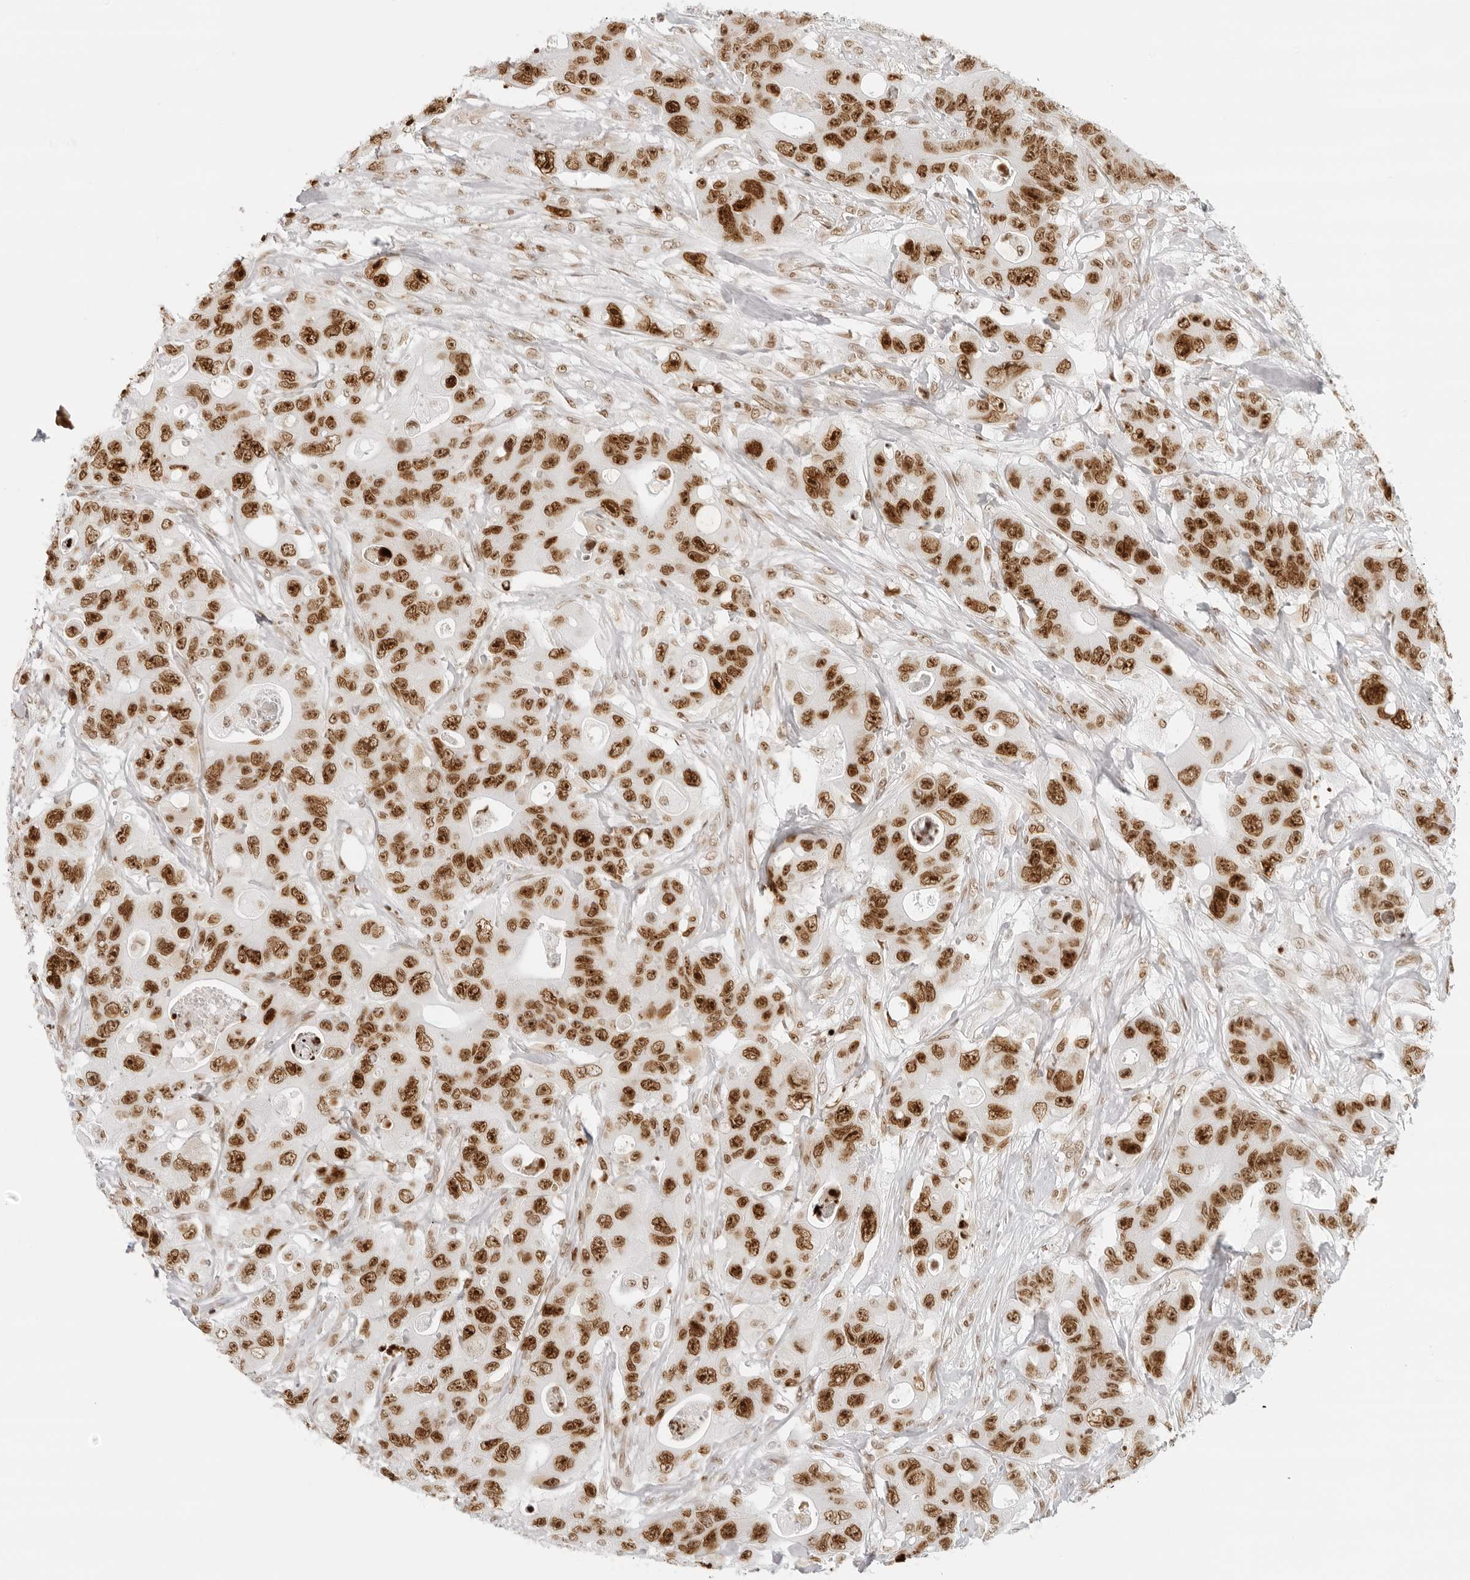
{"staining": {"intensity": "strong", "quantity": ">75%", "location": "nuclear"}, "tissue": "colorectal cancer", "cell_type": "Tumor cells", "image_type": "cancer", "snomed": [{"axis": "morphology", "description": "Adenocarcinoma, NOS"}, {"axis": "topography", "description": "Colon"}], "caption": "Protein staining of colorectal adenocarcinoma tissue reveals strong nuclear staining in about >75% of tumor cells.", "gene": "RCC1", "patient": {"sex": "female", "age": 46}}